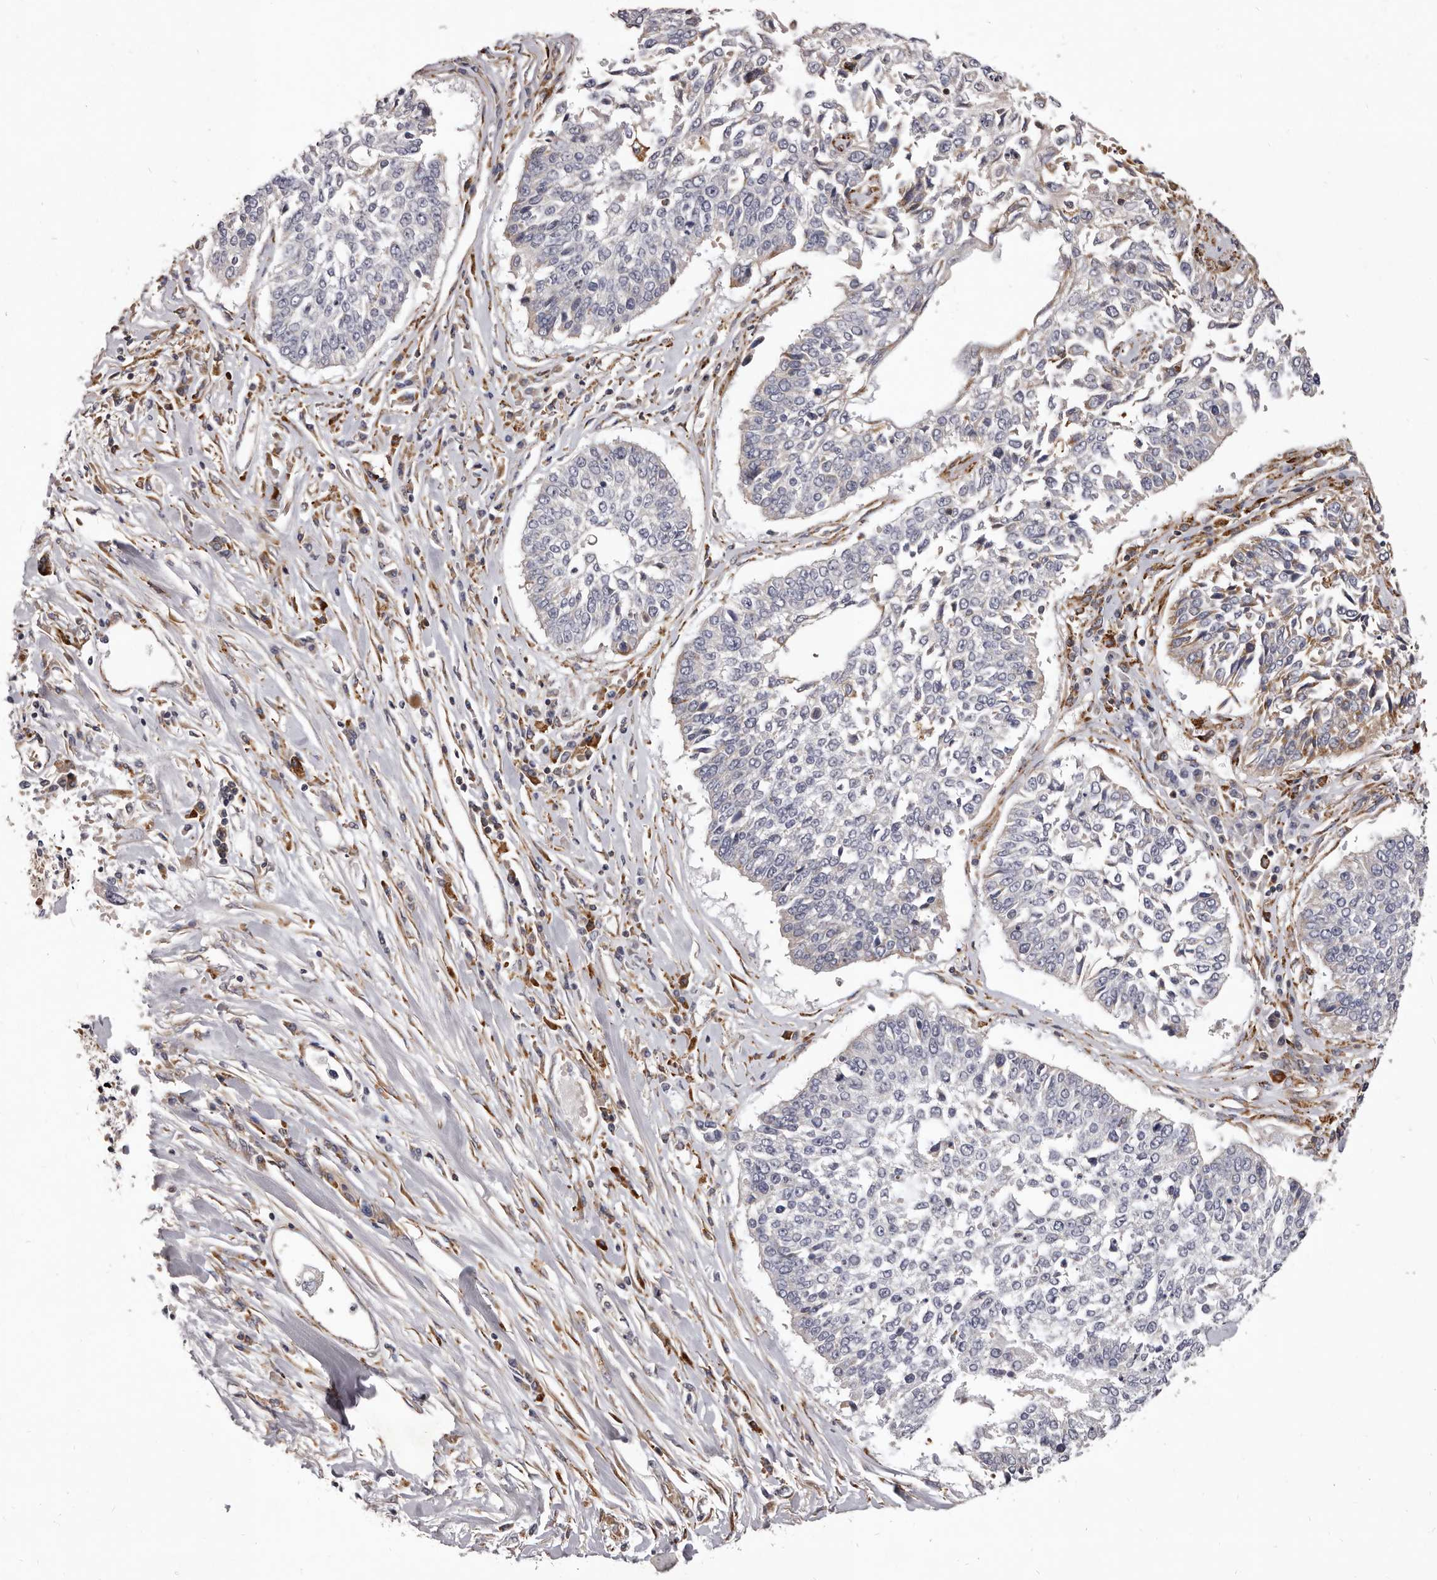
{"staining": {"intensity": "negative", "quantity": "none", "location": "none"}, "tissue": "lung cancer", "cell_type": "Tumor cells", "image_type": "cancer", "snomed": [{"axis": "morphology", "description": "Normal tissue, NOS"}, {"axis": "morphology", "description": "Squamous cell carcinoma, NOS"}, {"axis": "topography", "description": "Cartilage tissue"}, {"axis": "topography", "description": "Lung"}, {"axis": "topography", "description": "Peripheral nerve tissue"}], "caption": "Tumor cells show no significant protein expression in lung cancer (squamous cell carcinoma).", "gene": "ALPK1", "patient": {"sex": "female", "age": 49}}